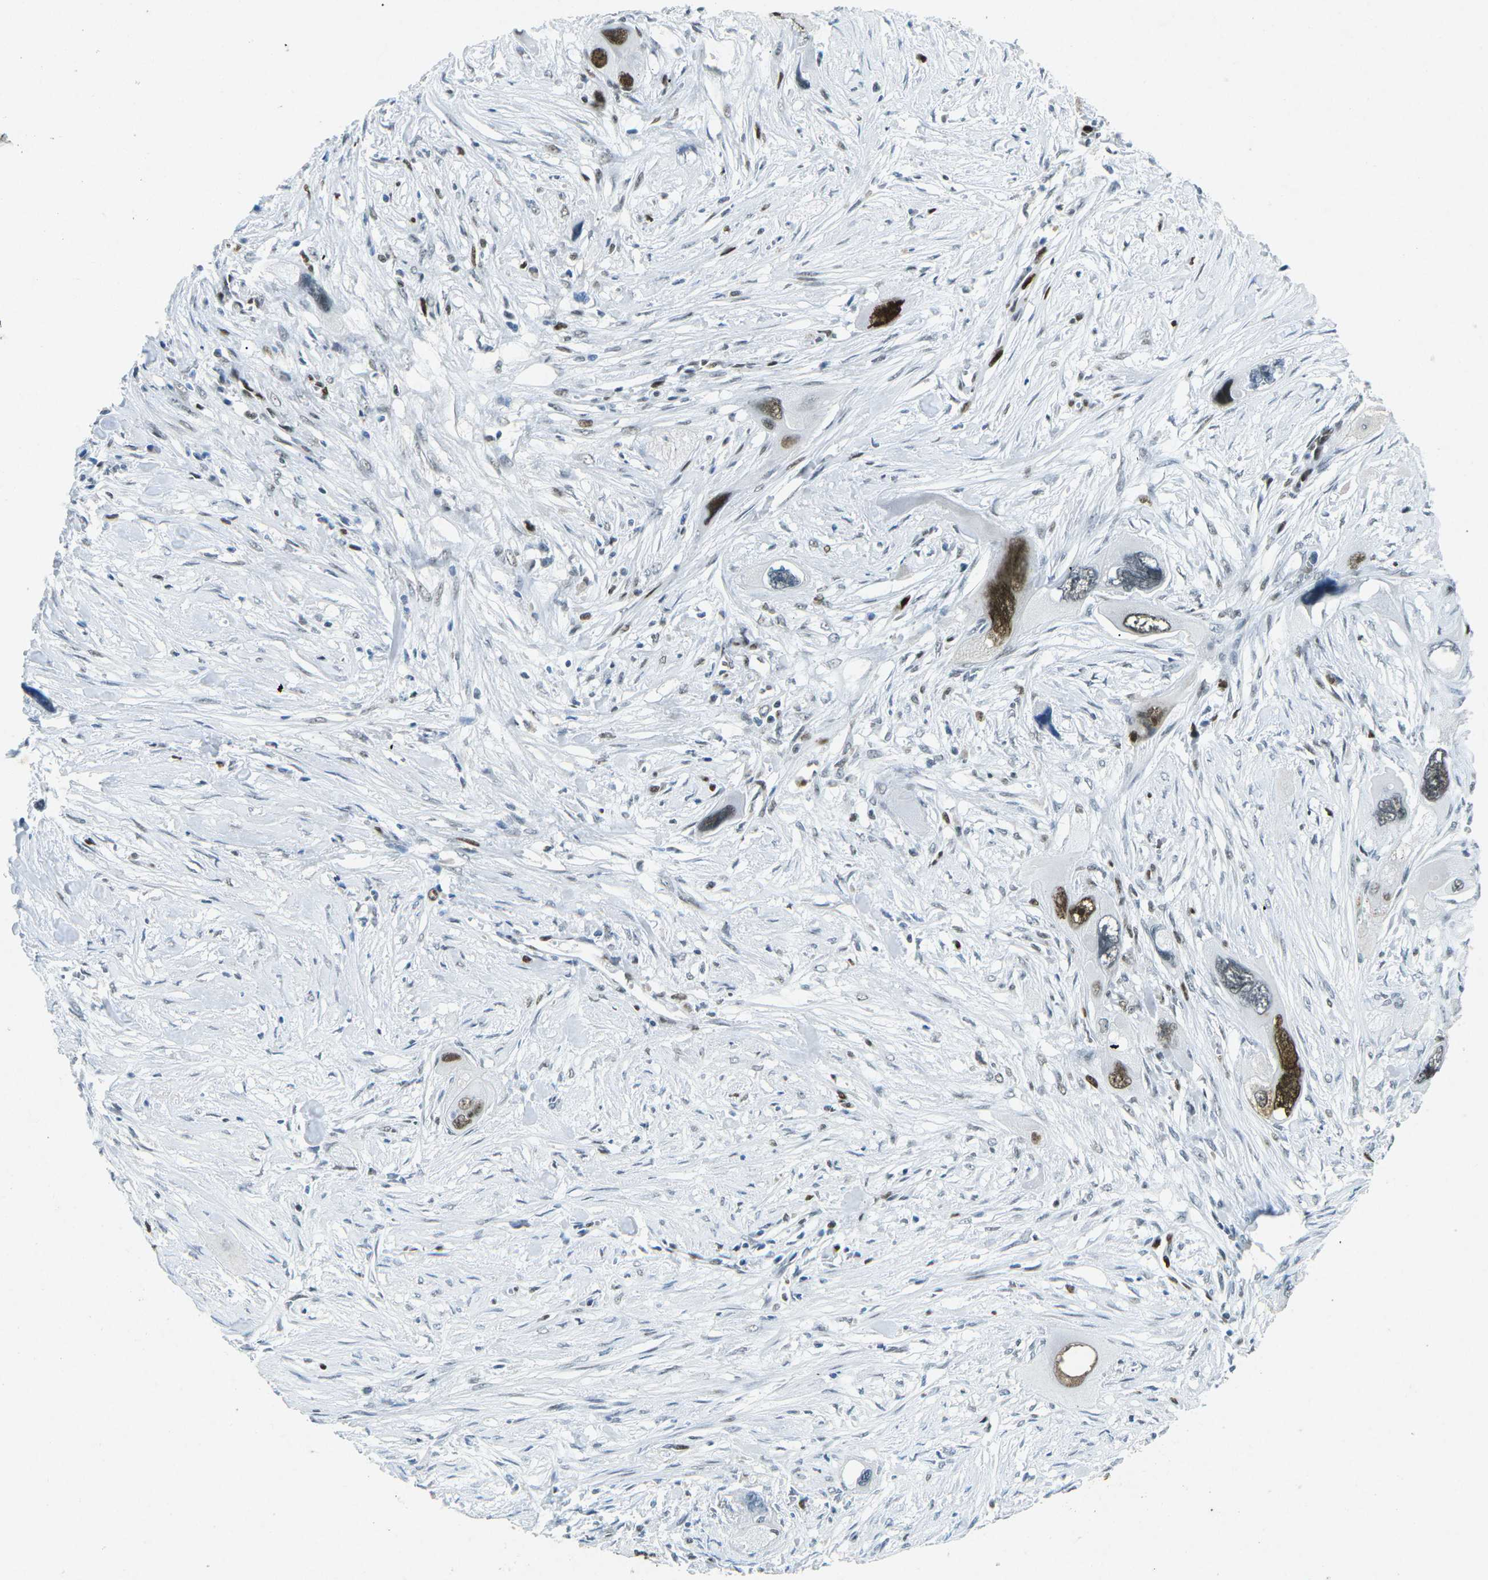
{"staining": {"intensity": "moderate", "quantity": "25%-75%", "location": "nuclear"}, "tissue": "pancreatic cancer", "cell_type": "Tumor cells", "image_type": "cancer", "snomed": [{"axis": "morphology", "description": "Adenocarcinoma, NOS"}, {"axis": "topography", "description": "Pancreas"}], "caption": "Moderate nuclear expression for a protein is present in about 25%-75% of tumor cells of pancreatic adenocarcinoma using immunohistochemistry.", "gene": "RB1", "patient": {"sex": "male", "age": 73}}